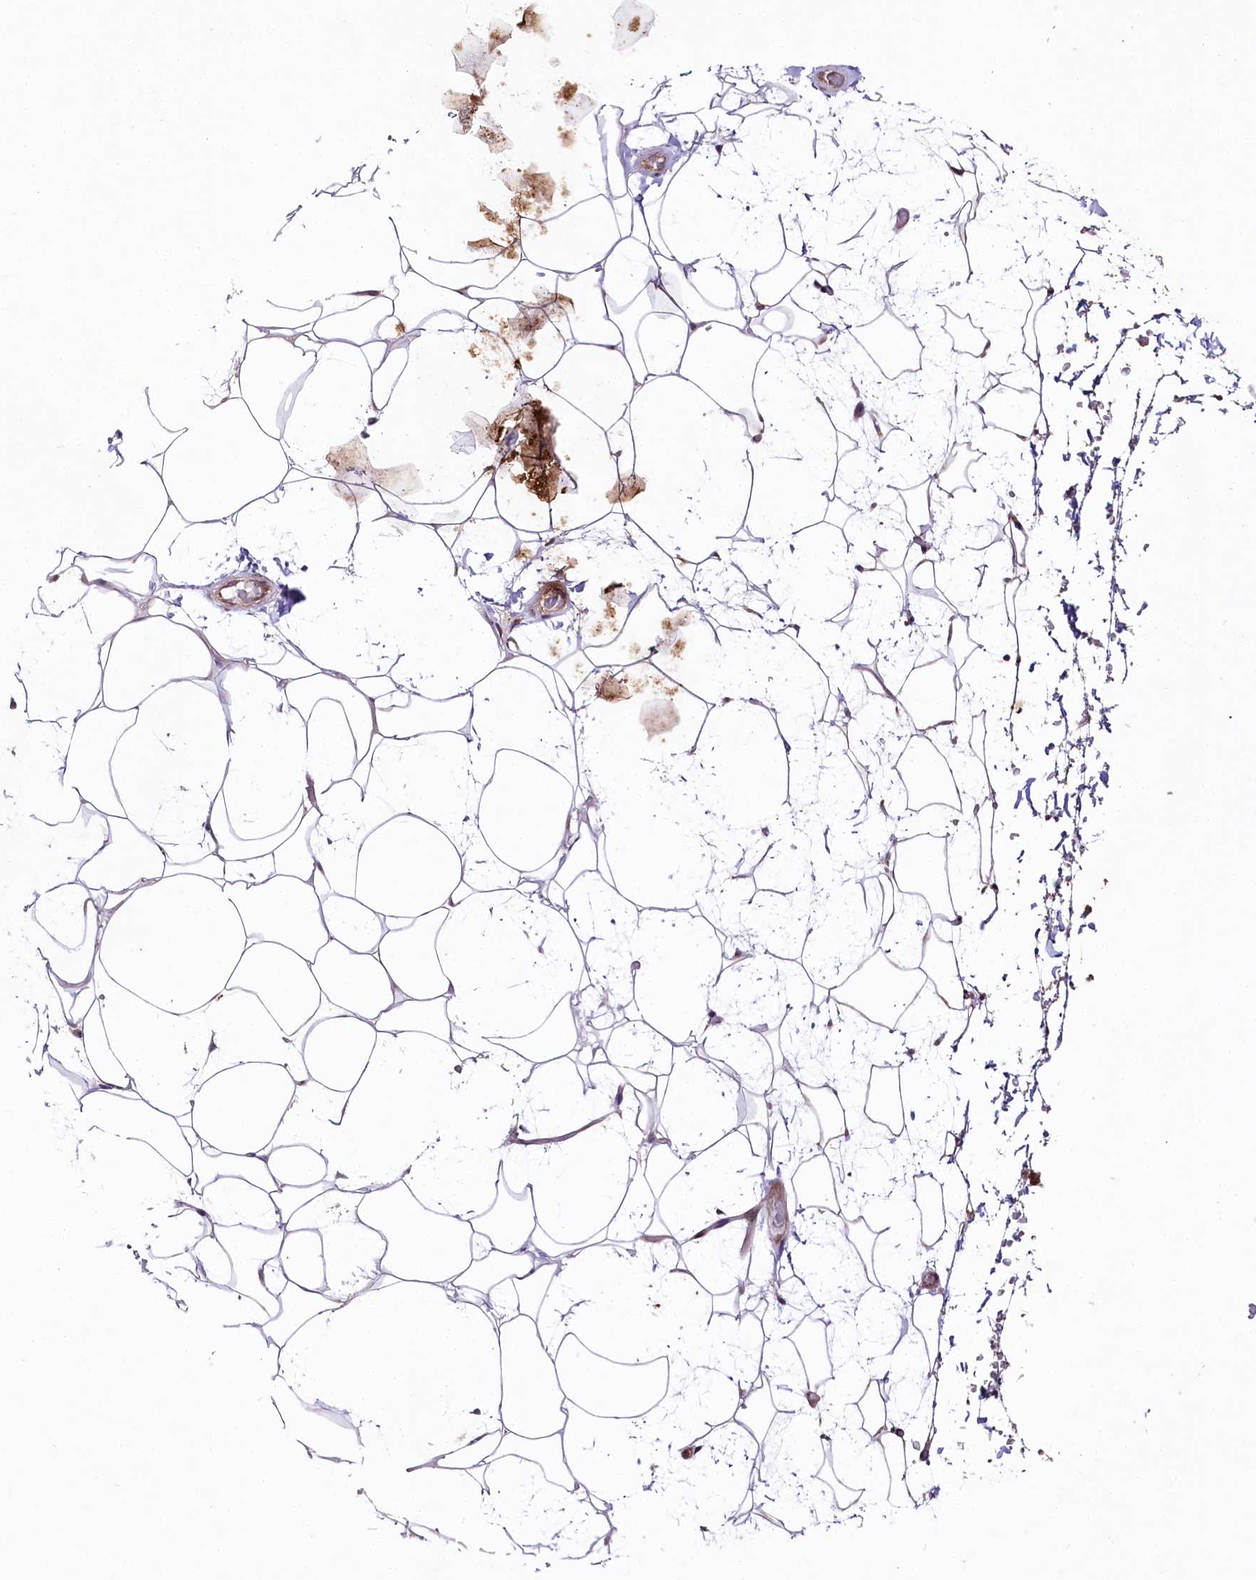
{"staining": {"intensity": "negative", "quantity": "none", "location": "none"}, "tissue": "adipose tissue", "cell_type": "Adipocytes", "image_type": "normal", "snomed": [{"axis": "morphology", "description": "Normal tissue, NOS"}, {"axis": "topography", "description": "Breast"}], "caption": "Adipocytes show no significant protein positivity in benign adipose tissue.", "gene": "PHLDB1", "patient": {"sex": "female", "age": 26}}